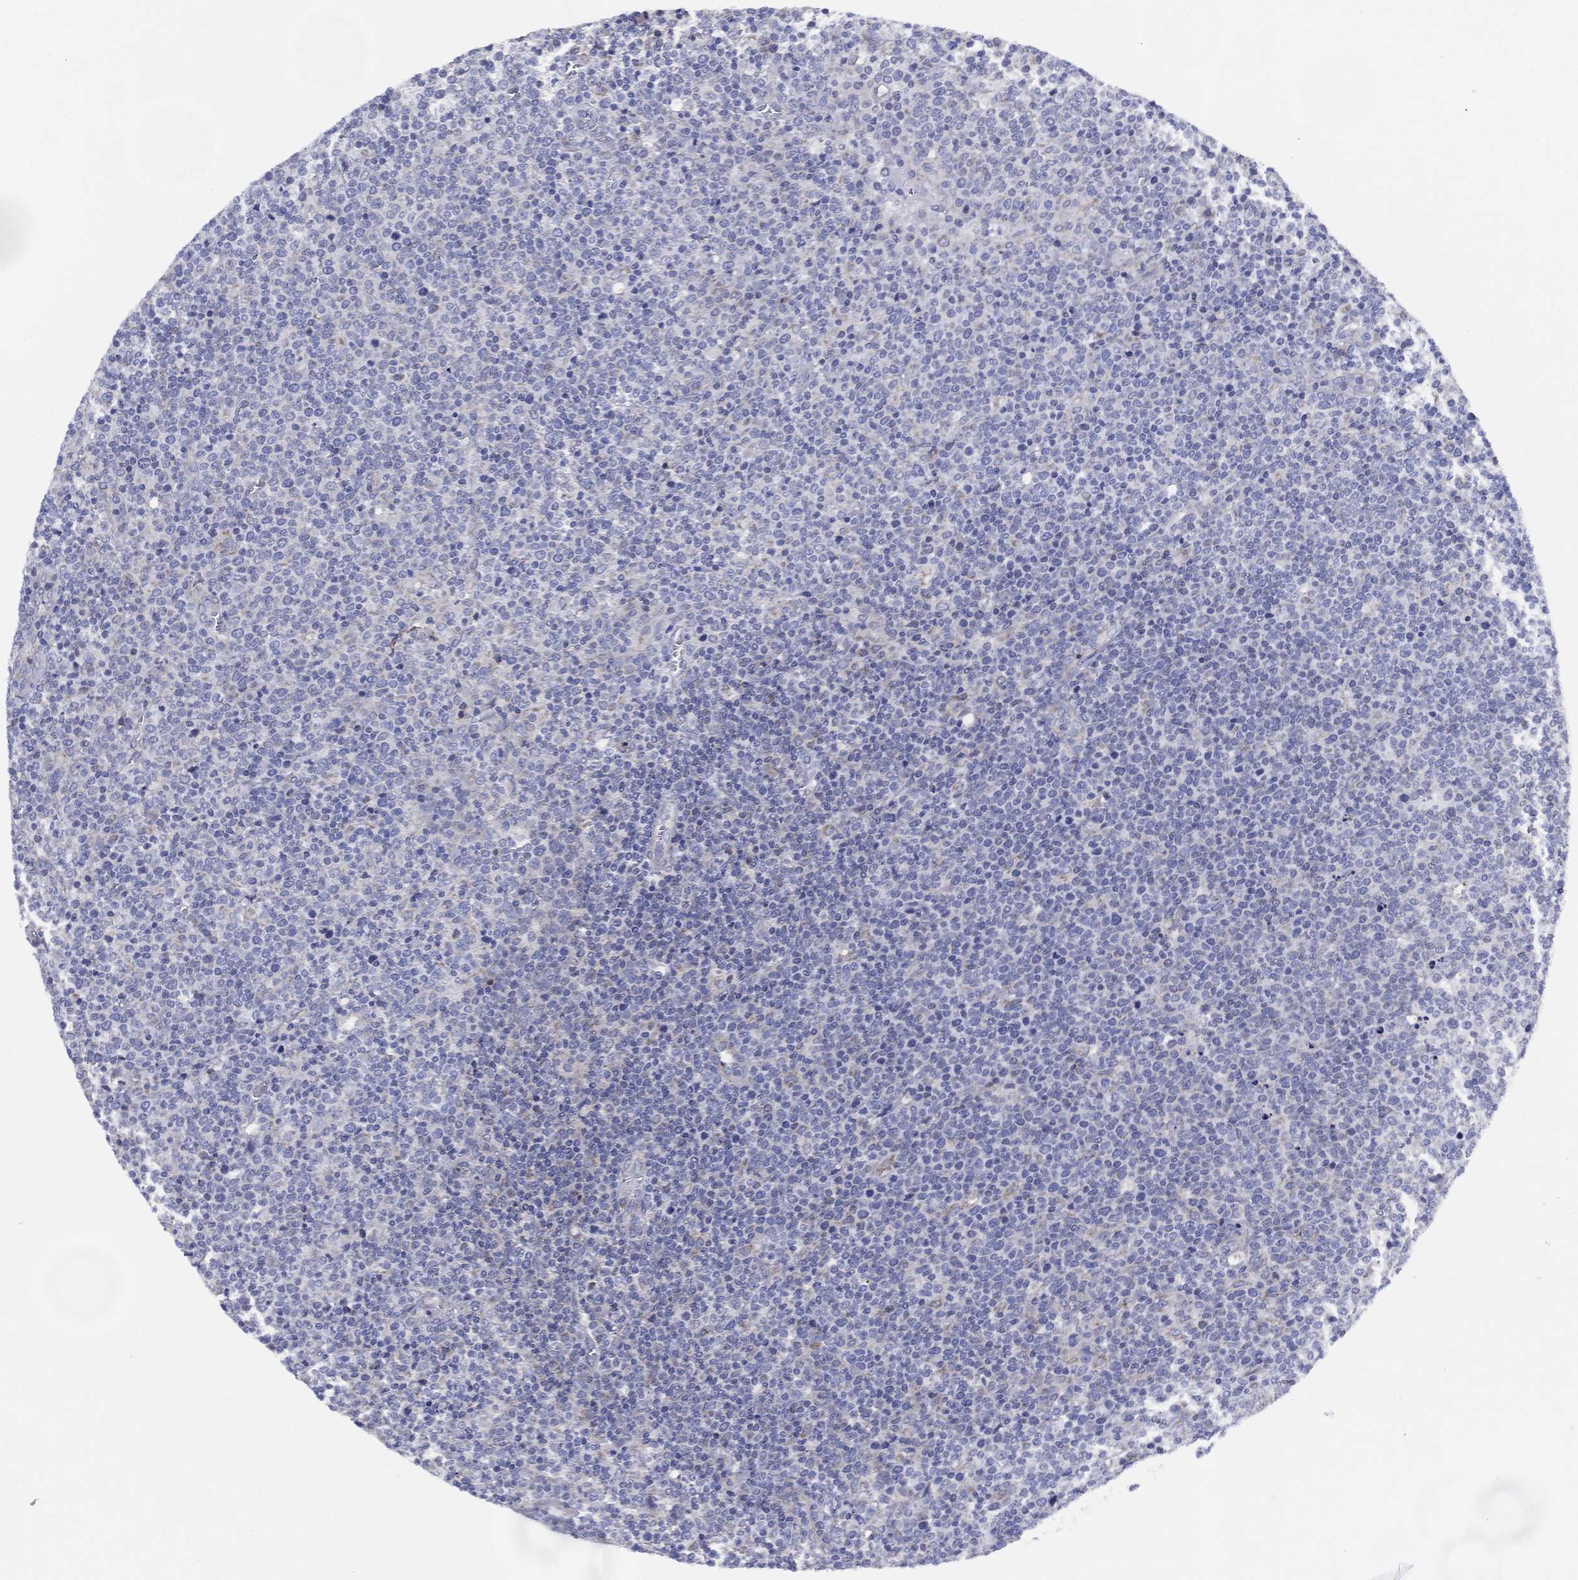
{"staining": {"intensity": "negative", "quantity": "none", "location": "none"}, "tissue": "lymphoma", "cell_type": "Tumor cells", "image_type": "cancer", "snomed": [{"axis": "morphology", "description": "Malignant lymphoma, non-Hodgkin's type, High grade"}, {"axis": "topography", "description": "Lymph node"}], "caption": "Immunohistochemical staining of human high-grade malignant lymphoma, non-Hodgkin's type displays no significant staining in tumor cells.", "gene": "ZNF223", "patient": {"sex": "male", "age": 61}}